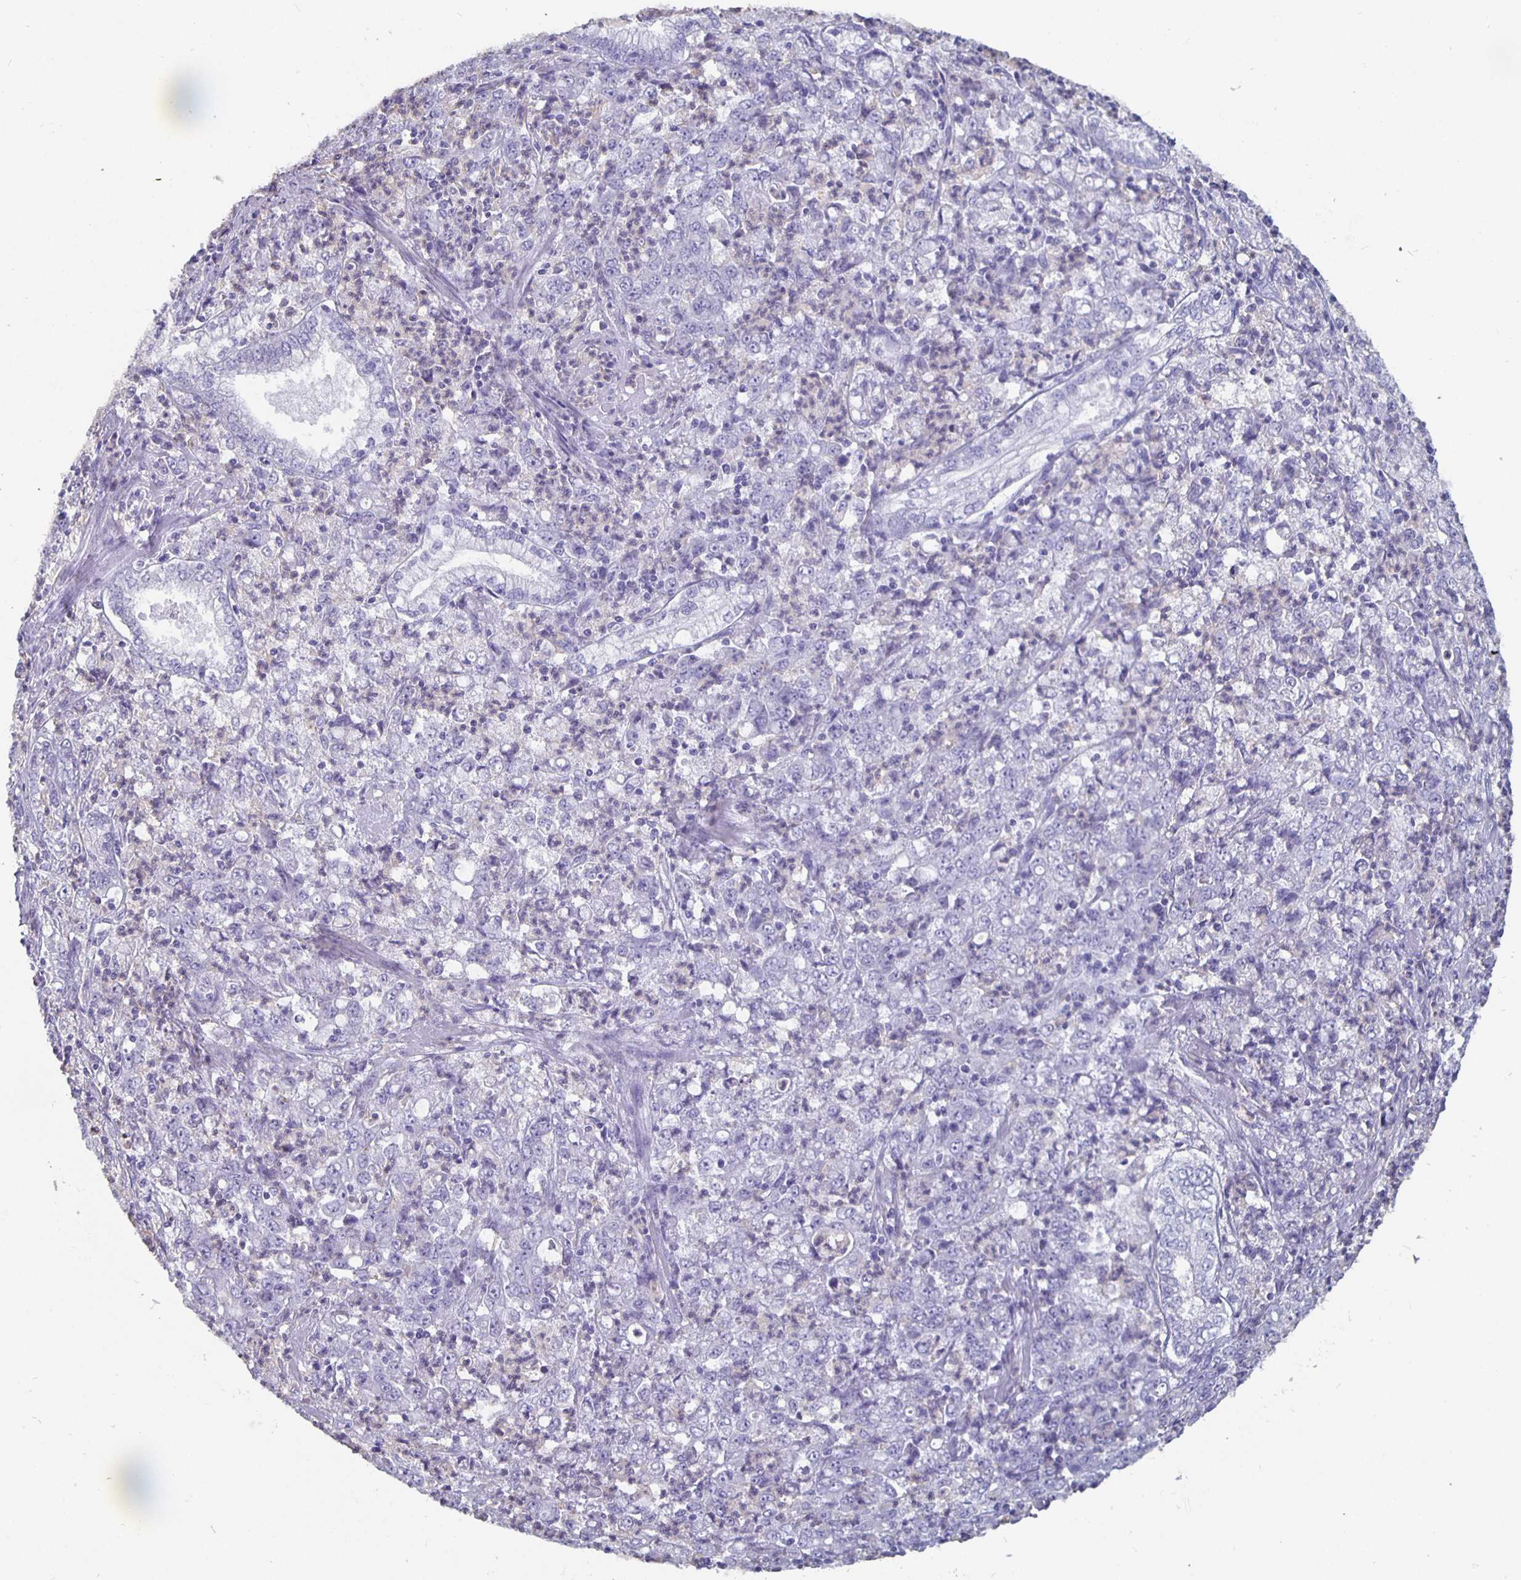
{"staining": {"intensity": "negative", "quantity": "none", "location": "none"}, "tissue": "stomach cancer", "cell_type": "Tumor cells", "image_type": "cancer", "snomed": [{"axis": "morphology", "description": "Adenocarcinoma, NOS"}, {"axis": "topography", "description": "Stomach, lower"}], "caption": "Immunohistochemistry image of neoplastic tissue: human stomach adenocarcinoma stained with DAB displays no significant protein expression in tumor cells. (Stains: DAB immunohistochemistry (IHC) with hematoxylin counter stain, Microscopy: brightfield microscopy at high magnification).", "gene": "GPX4", "patient": {"sex": "female", "age": 71}}